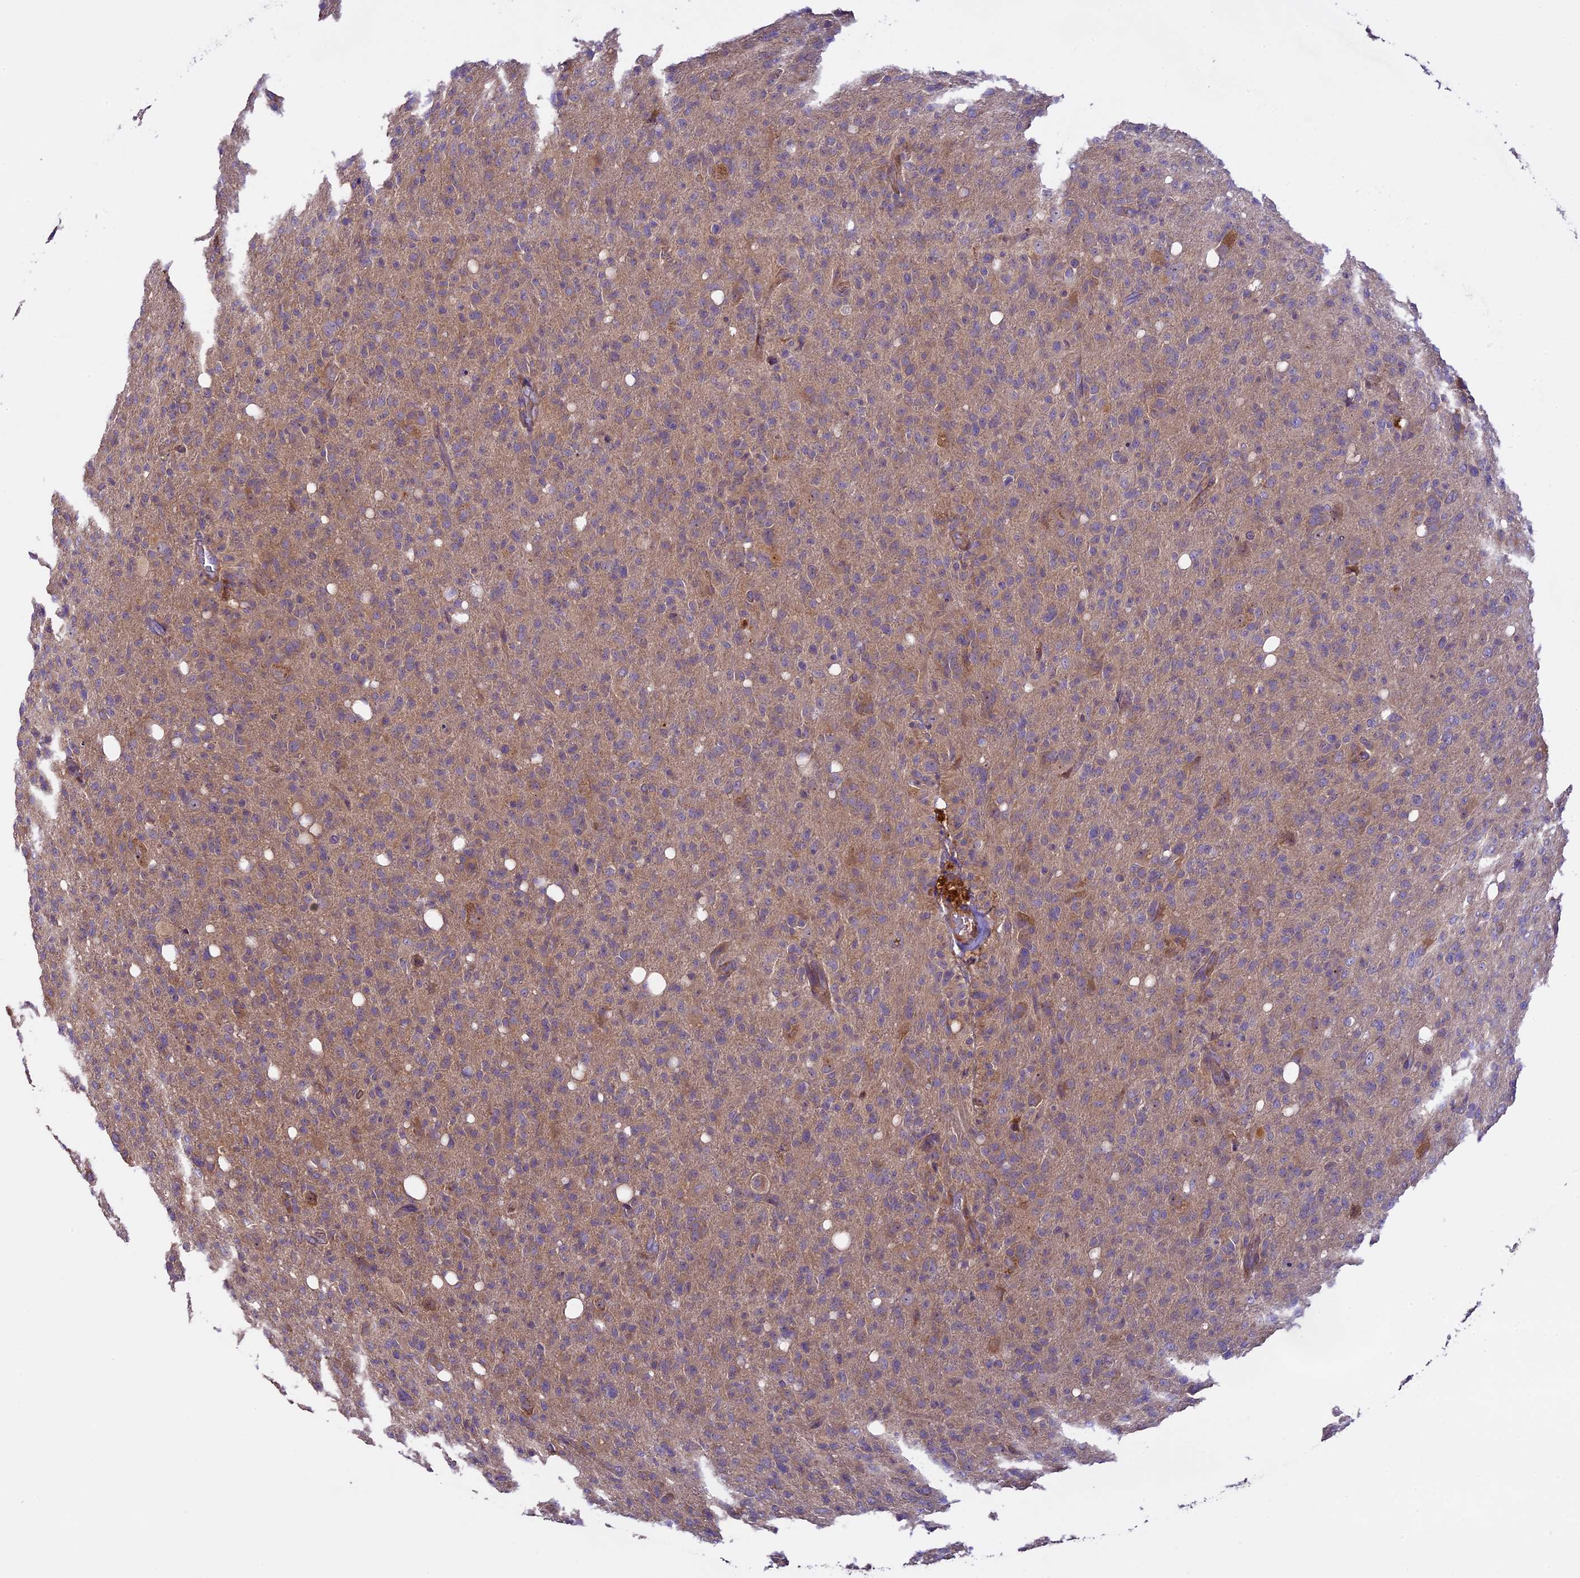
{"staining": {"intensity": "weak", "quantity": "<25%", "location": "cytoplasmic/membranous"}, "tissue": "glioma", "cell_type": "Tumor cells", "image_type": "cancer", "snomed": [{"axis": "morphology", "description": "Glioma, malignant, High grade"}, {"axis": "topography", "description": "Brain"}], "caption": "DAB (3,3'-diaminobenzidine) immunohistochemical staining of malignant high-grade glioma shows no significant positivity in tumor cells.", "gene": "SPIRE1", "patient": {"sex": "female", "age": 57}}